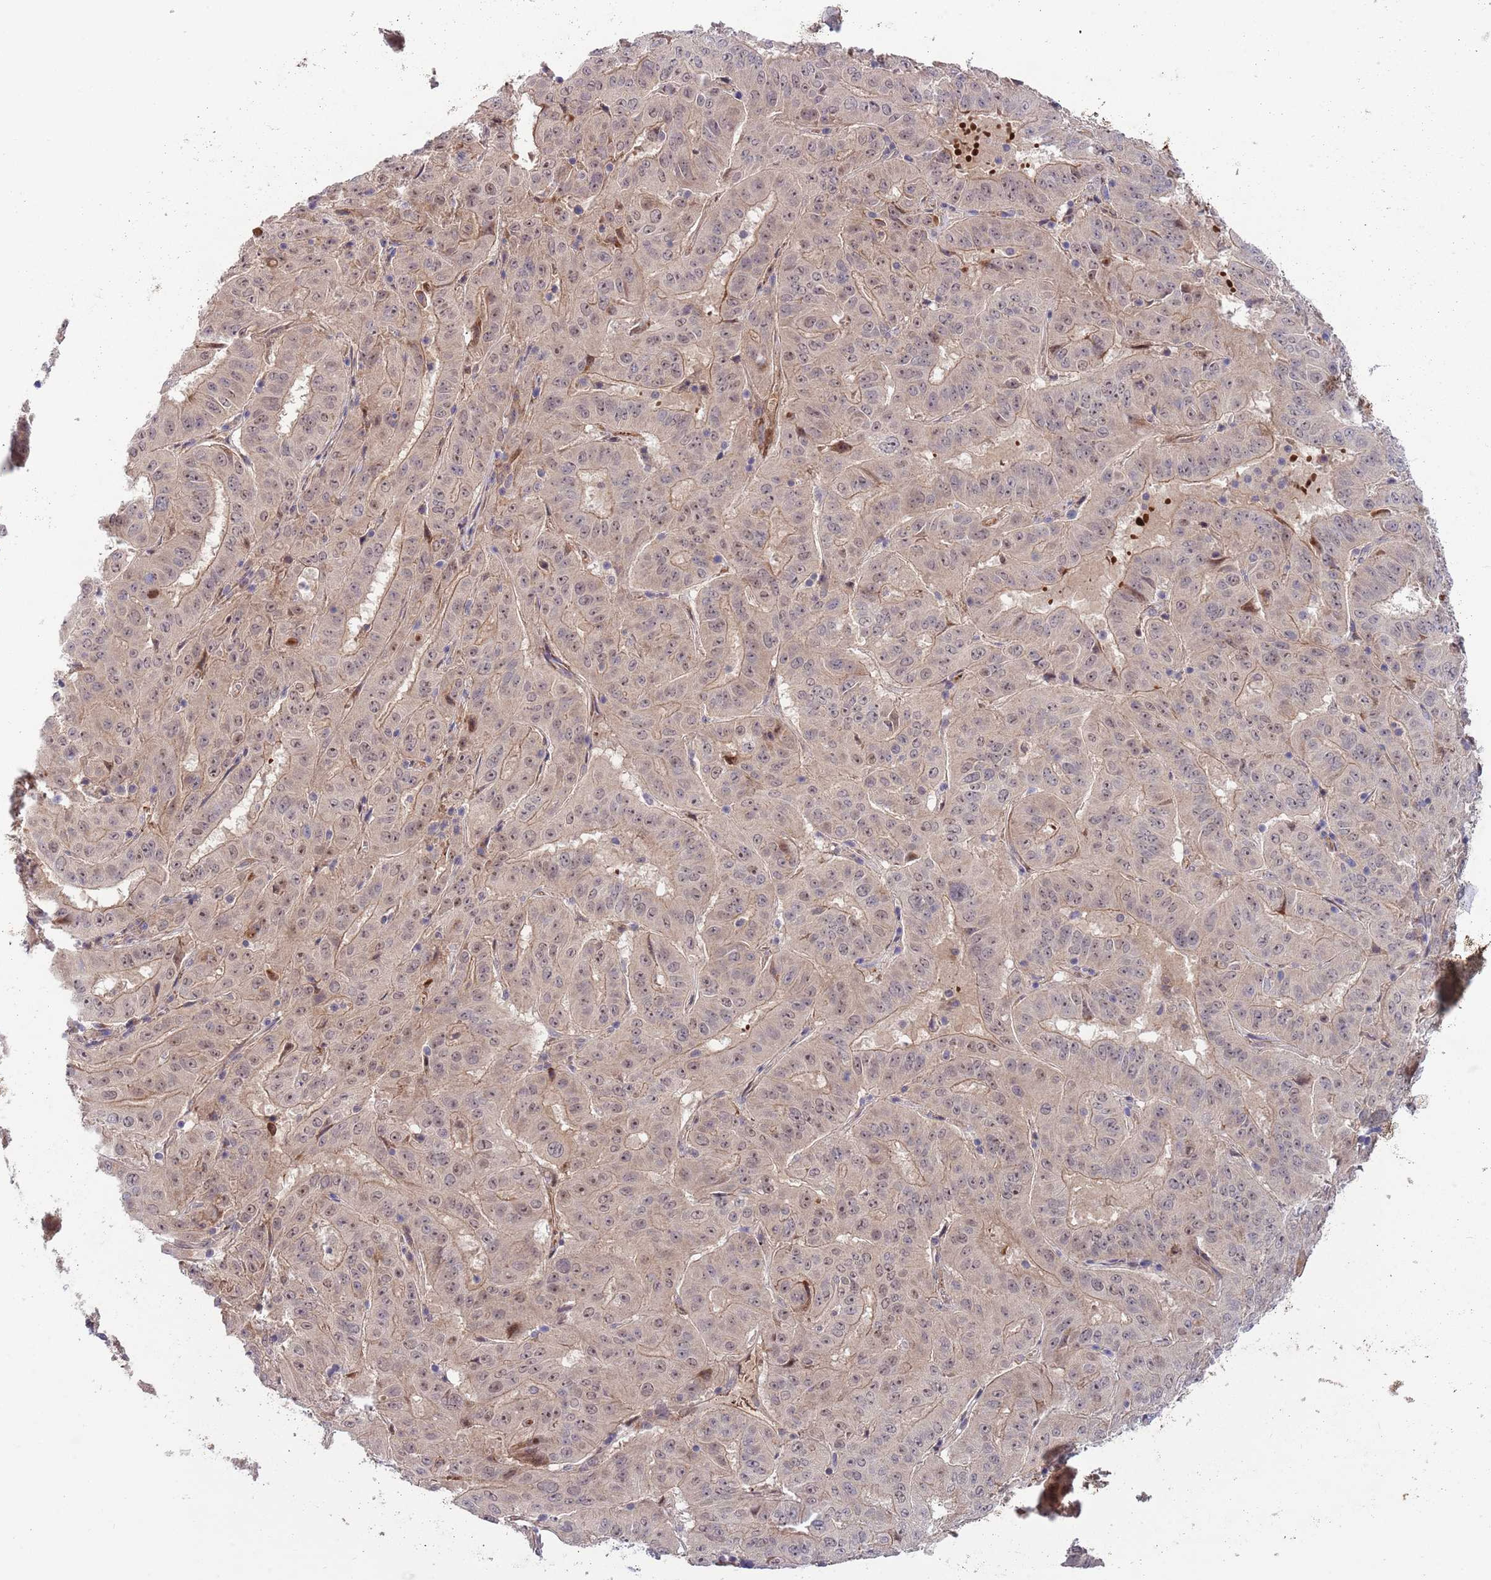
{"staining": {"intensity": "weak", "quantity": ">75%", "location": "cytoplasmic/membranous,nuclear"}, "tissue": "pancreatic cancer", "cell_type": "Tumor cells", "image_type": "cancer", "snomed": [{"axis": "morphology", "description": "Adenocarcinoma, NOS"}, {"axis": "topography", "description": "Pancreas"}], "caption": "Pancreatic adenocarcinoma tissue shows weak cytoplasmic/membranous and nuclear positivity in approximately >75% of tumor cells, visualized by immunohistochemistry.", "gene": "NT5DC4", "patient": {"sex": "male", "age": 63}}